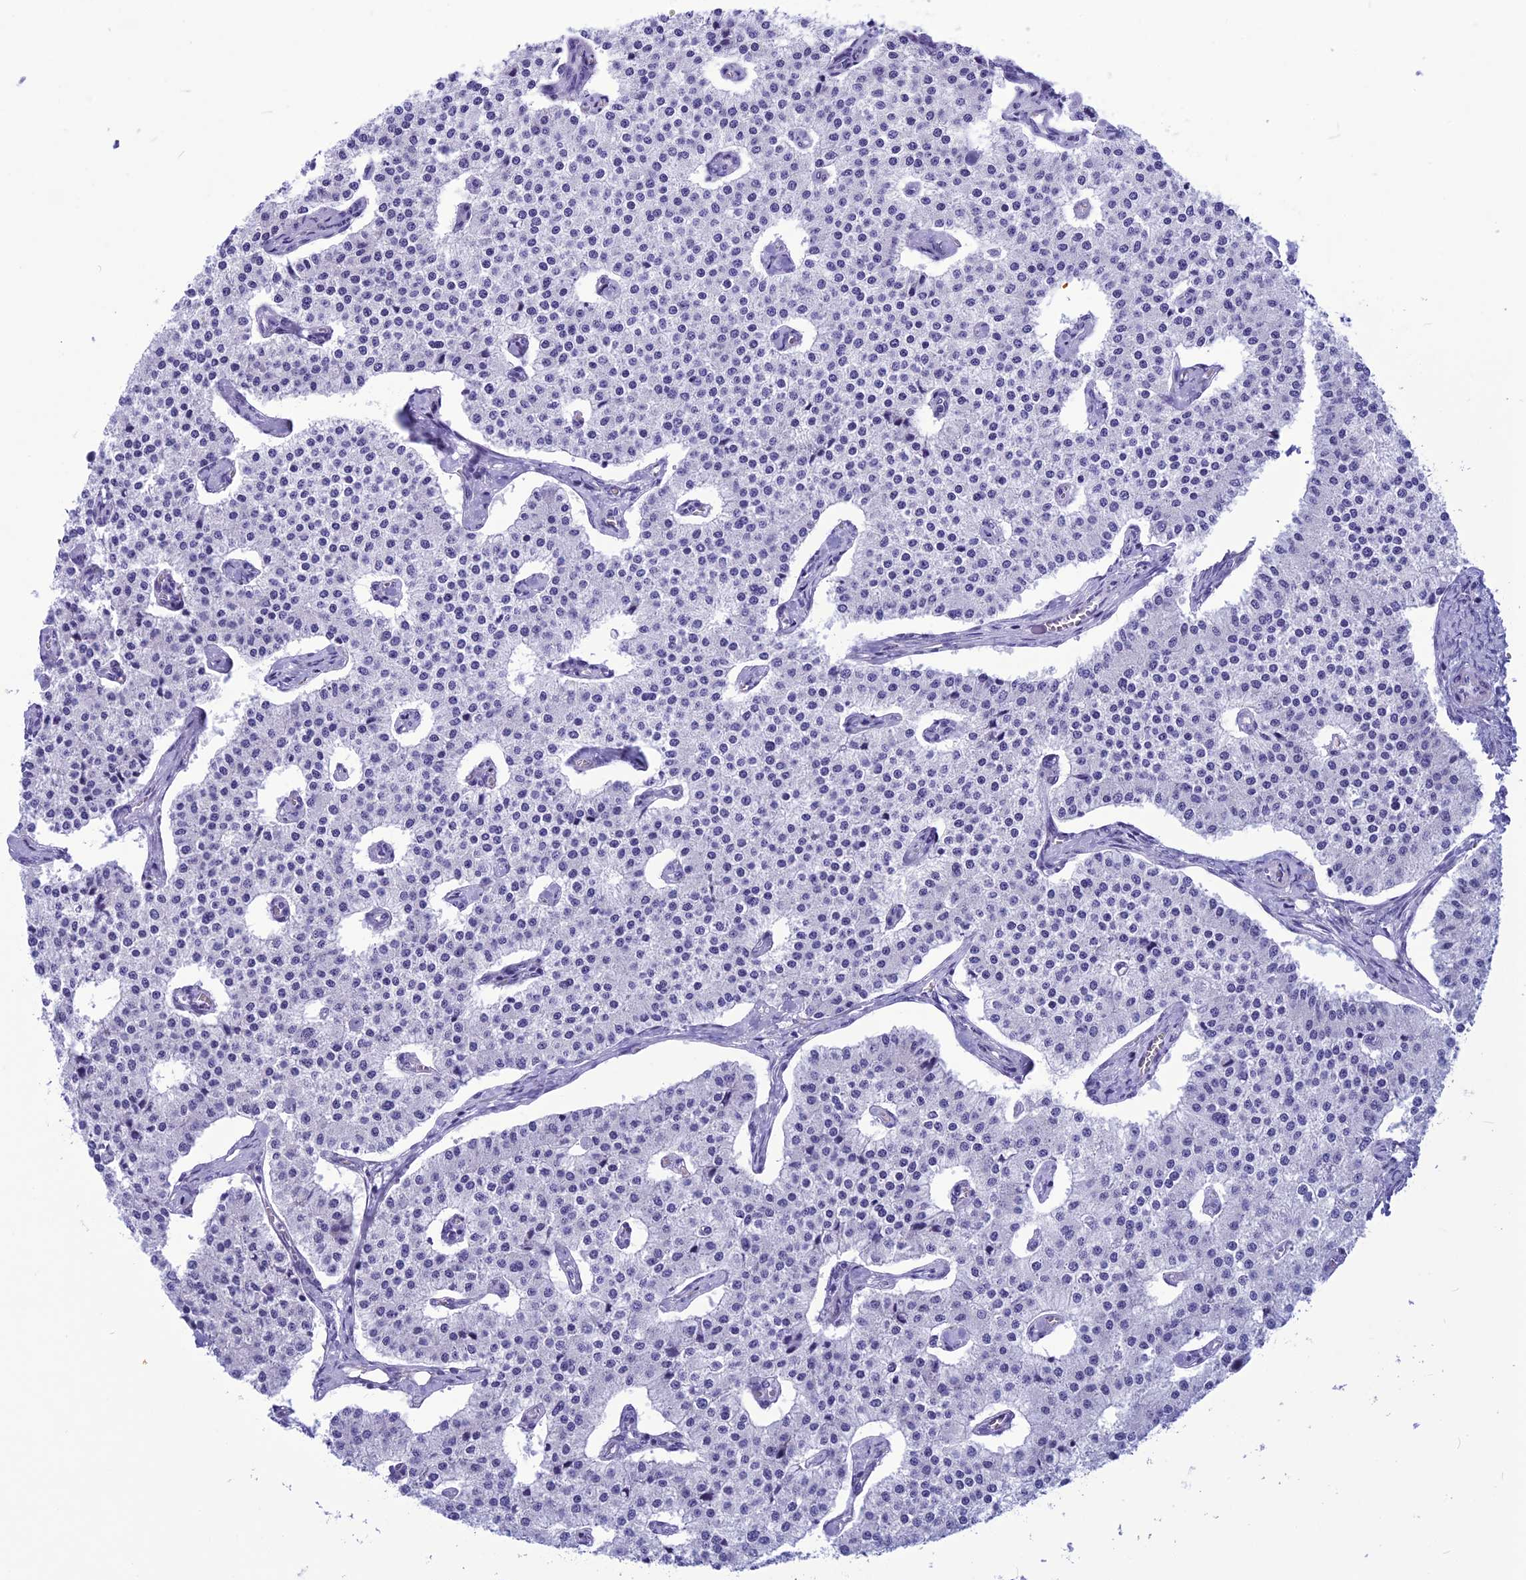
{"staining": {"intensity": "negative", "quantity": "none", "location": "none"}, "tissue": "carcinoid", "cell_type": "Tumor cells", "image_type": "cancer", "snomed": [{"axis": "morphology", "description": "Carcinoid, malignant, NOS"}, {"axis": "topography", "description": "Colon"}], "caption": "IHC micrograph of neoplastic tissue: malignant carcinoid stained with DAB shows no significant protein expression in tumor cells.", "gene": "BBS2", "patient": {"sex": "female", "age": 52}}